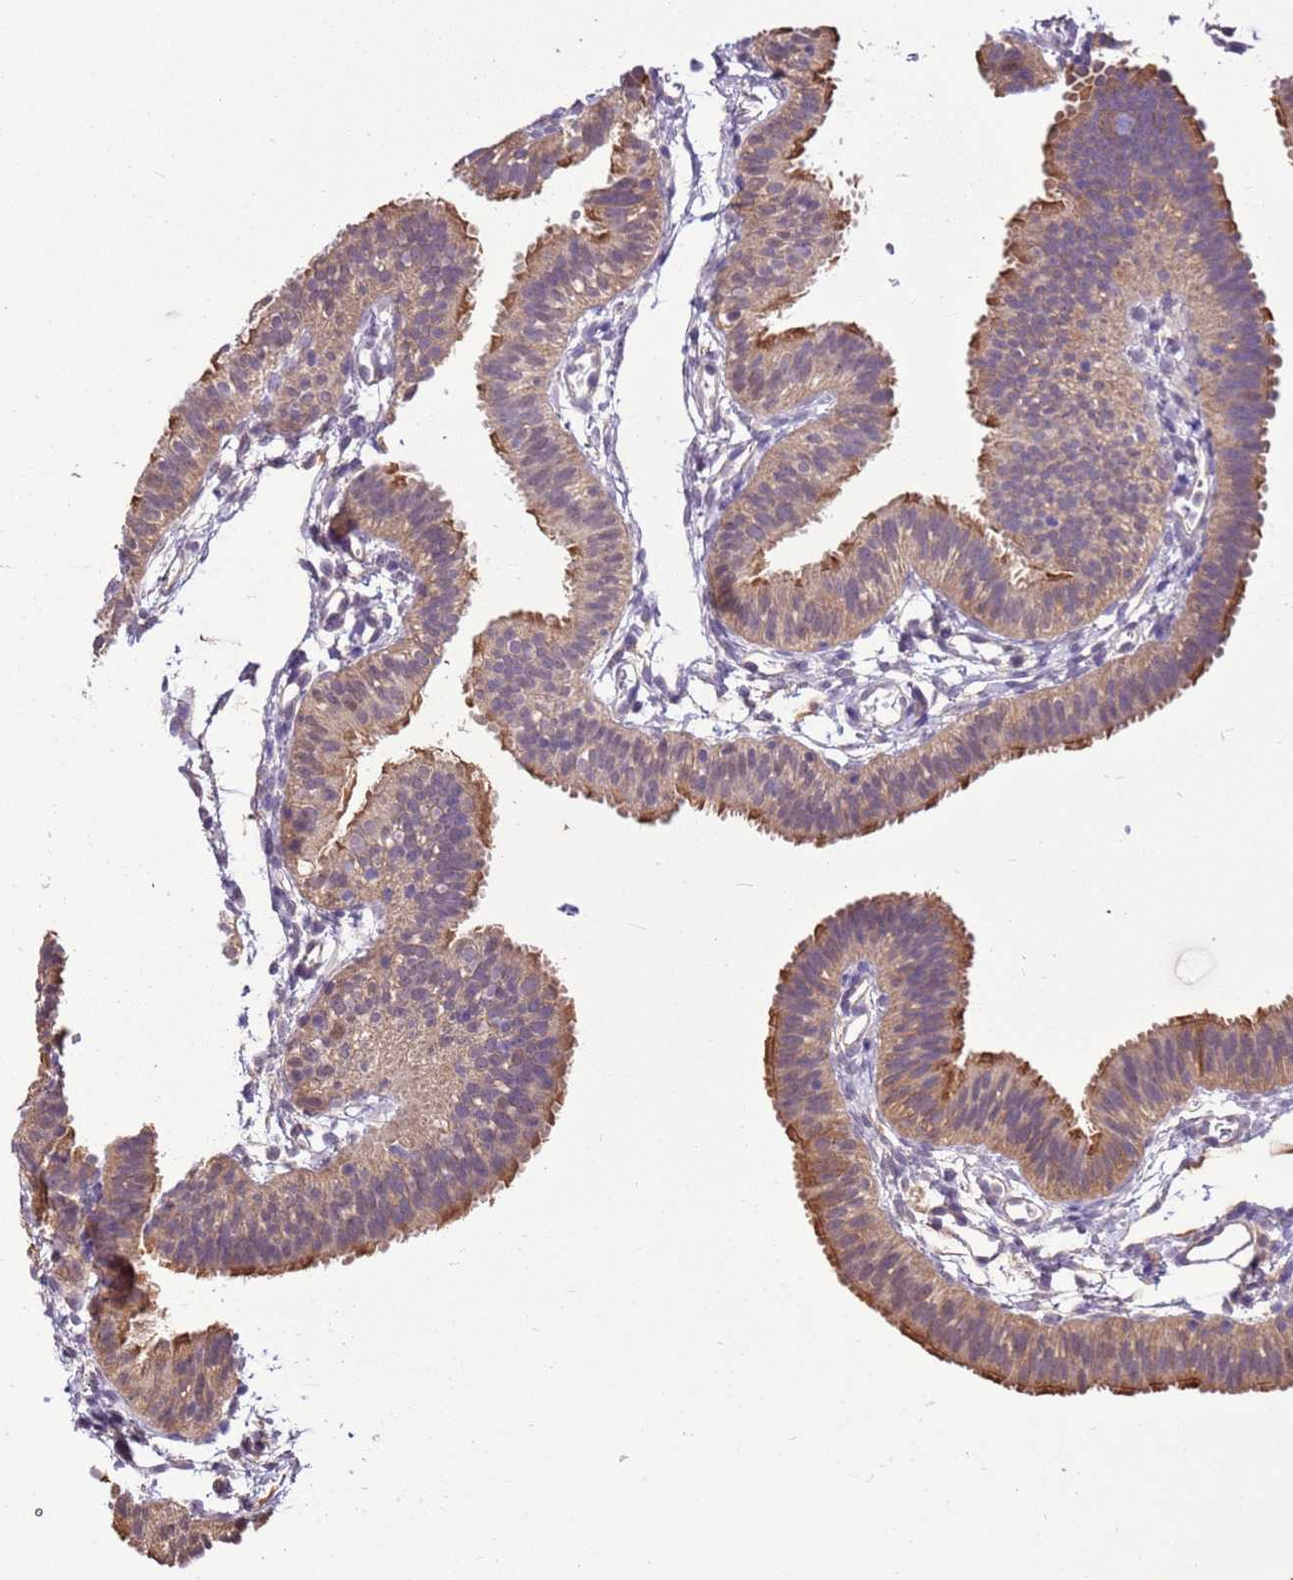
{"staining": {"intensity": "moderate", "quantity": "25%-75%", "location": "cytoplasmic/membranous"}, "tissue": "fallopian tube", "cell_type": "Glandular cells", "image_type": "normal", "snomed": [{"axis": "morphology", "description": "Normal tissue, NOS"}, {"axis": "topography", "description": "Fallopian tube"}], "caption": "This image demonstrates immunohistochemistry (IHC) staining of benign human fallopian tube, with medium moderate cytoplasmic/membranous positivity in about 25%-75% of glandular cells.", "gene": "BBS5", "patient": {"sex": "female", "age": 35}}